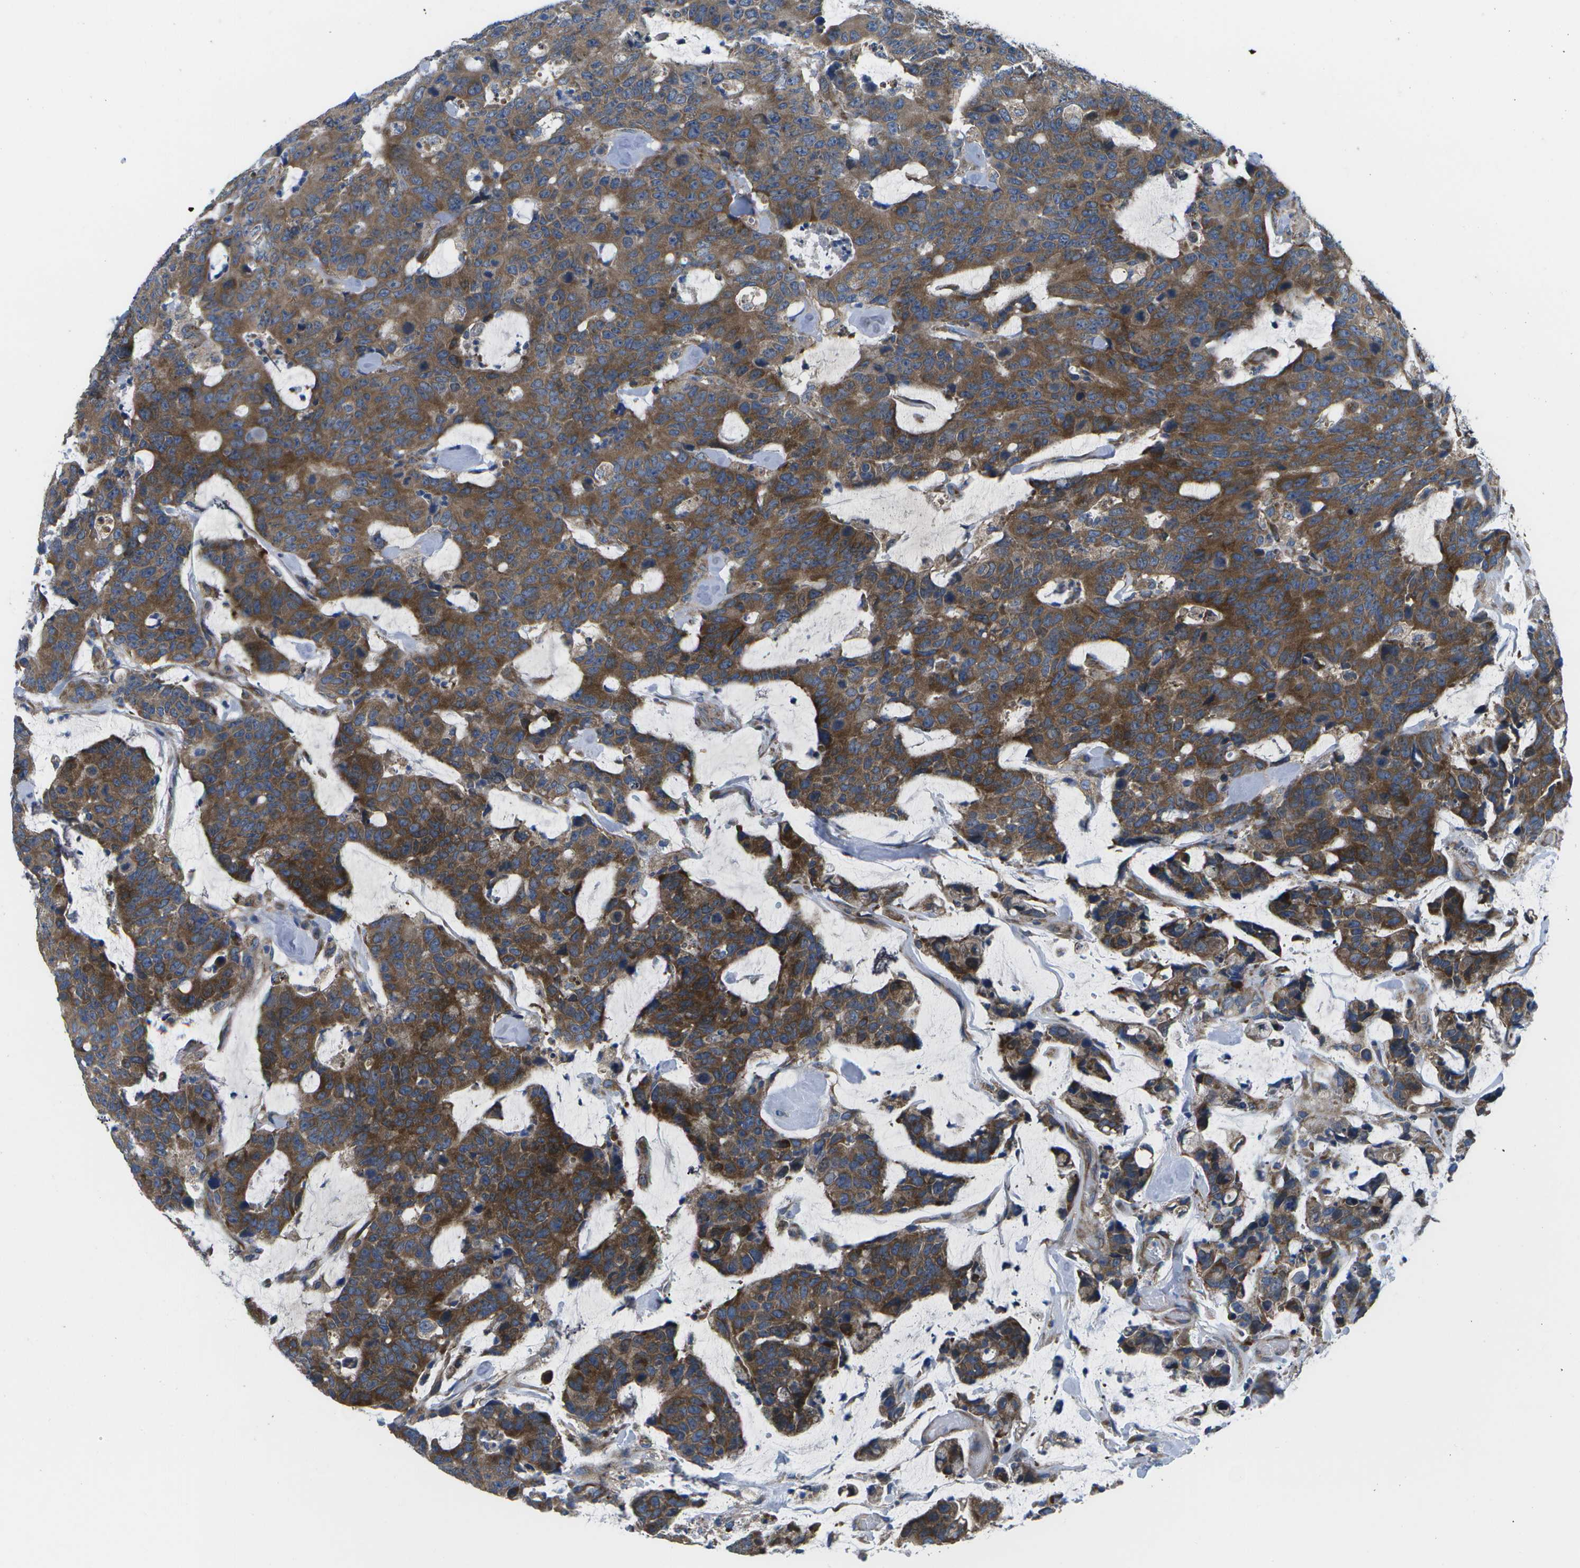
{"staining": {"intensity": "strong", "quantity": ">75%", "location": "cytoplasmic/membranous"}, "tissue": "colorectal cancer", "cell_type": "Tumor cells", "image_type": "cancer", "snomed": [{"axis": "morphology", "description": "Adenocarcinoma, NOS"}, {"axis": "topography", "description": "Colon"}], "caption": "Immunohistochemical staining of colorectal adenocarcinoma shows high levels of strong cytoplasmic/membranous protein staining in about >75% of tumor cells. Nuclei are stained in blue.", "gene": "MVK", "patient": {"sex": "female", "age": 86}}